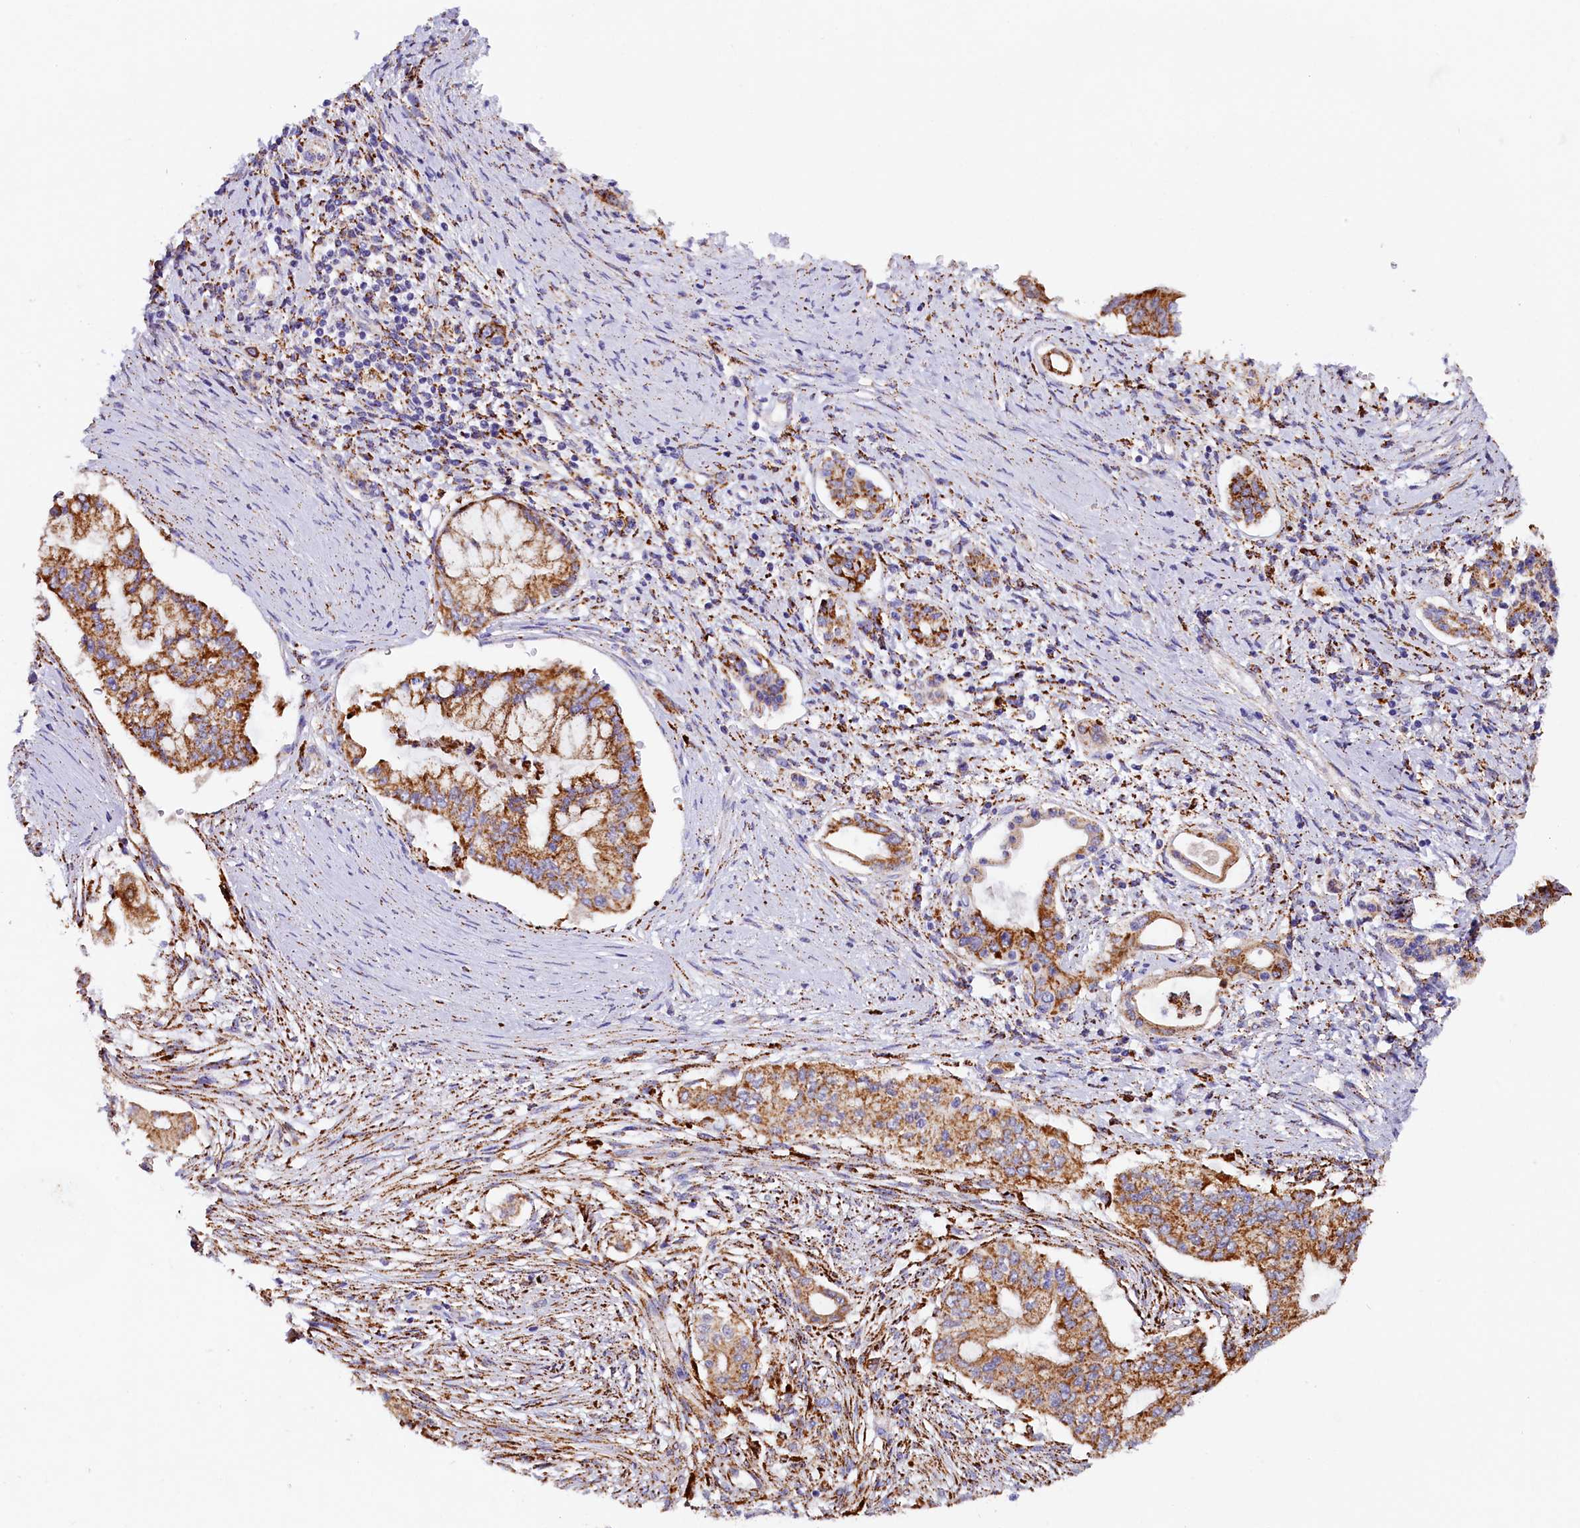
{"staining": {"intensity": "moderate", "quantity": ">75%", "location": "cytoplasmic/membranous"}, "tissue": "pancreatic cancer", "cell_type": "Tumor cells", "image_type": "cancer", "snomed": [{"axis": "morphology", "description": "Adenocarcinoma, NOS"}, {"axis": "topography", "description": "Pancreas"}], "caption": "Tumor cells demonstrate medium levels of moderate cytoplasmic/membranous positivity in about >75% of cells in adenocarcinoma (pancreatic). Immunohistochemistry (ihc) stains the protein in brown and the nuclei are stained blue.", "gene": "AKTIP", "patient": {"sex": "male", "age": 46}}